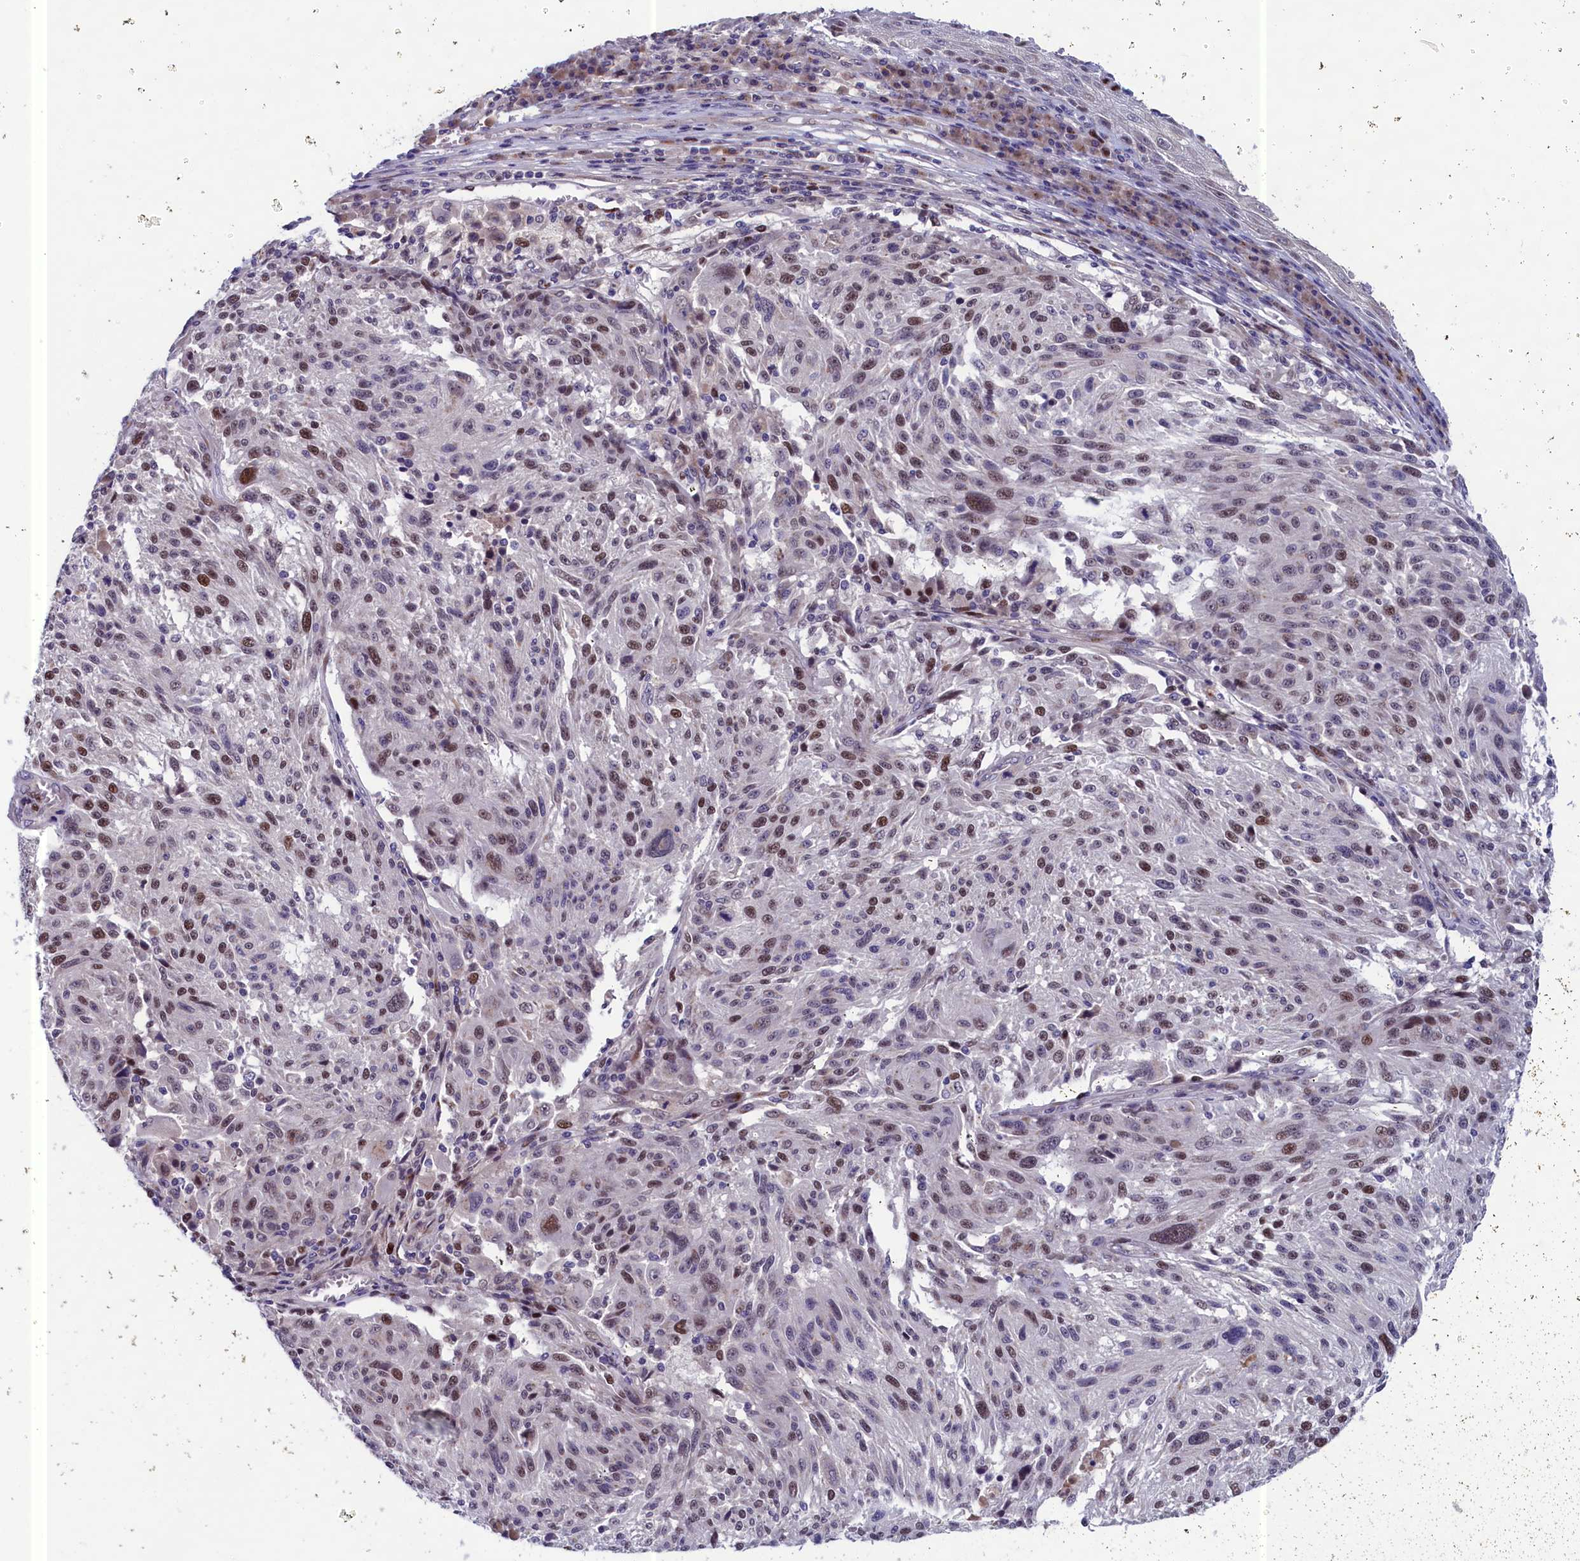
{"staining": {"intensity": "moderate", "quantity": "<25%", "location": "nuclear"}, "tissue": "melanoma", "cell_type": "Tumor cells", "image_type": "cancer", "snomed": [{"axis": "morphology", "description": "Malignant melanoma, NOS"}, {"axis": "topography", "description": "Skin"}], "caption": "Immunohistochemical staining of melanoma reveals low levels of moderate nuclear protein positivity in about <25% of tumor cells.", "gene": "LIG1", "patient": {"sex": "male", "age": 53}}